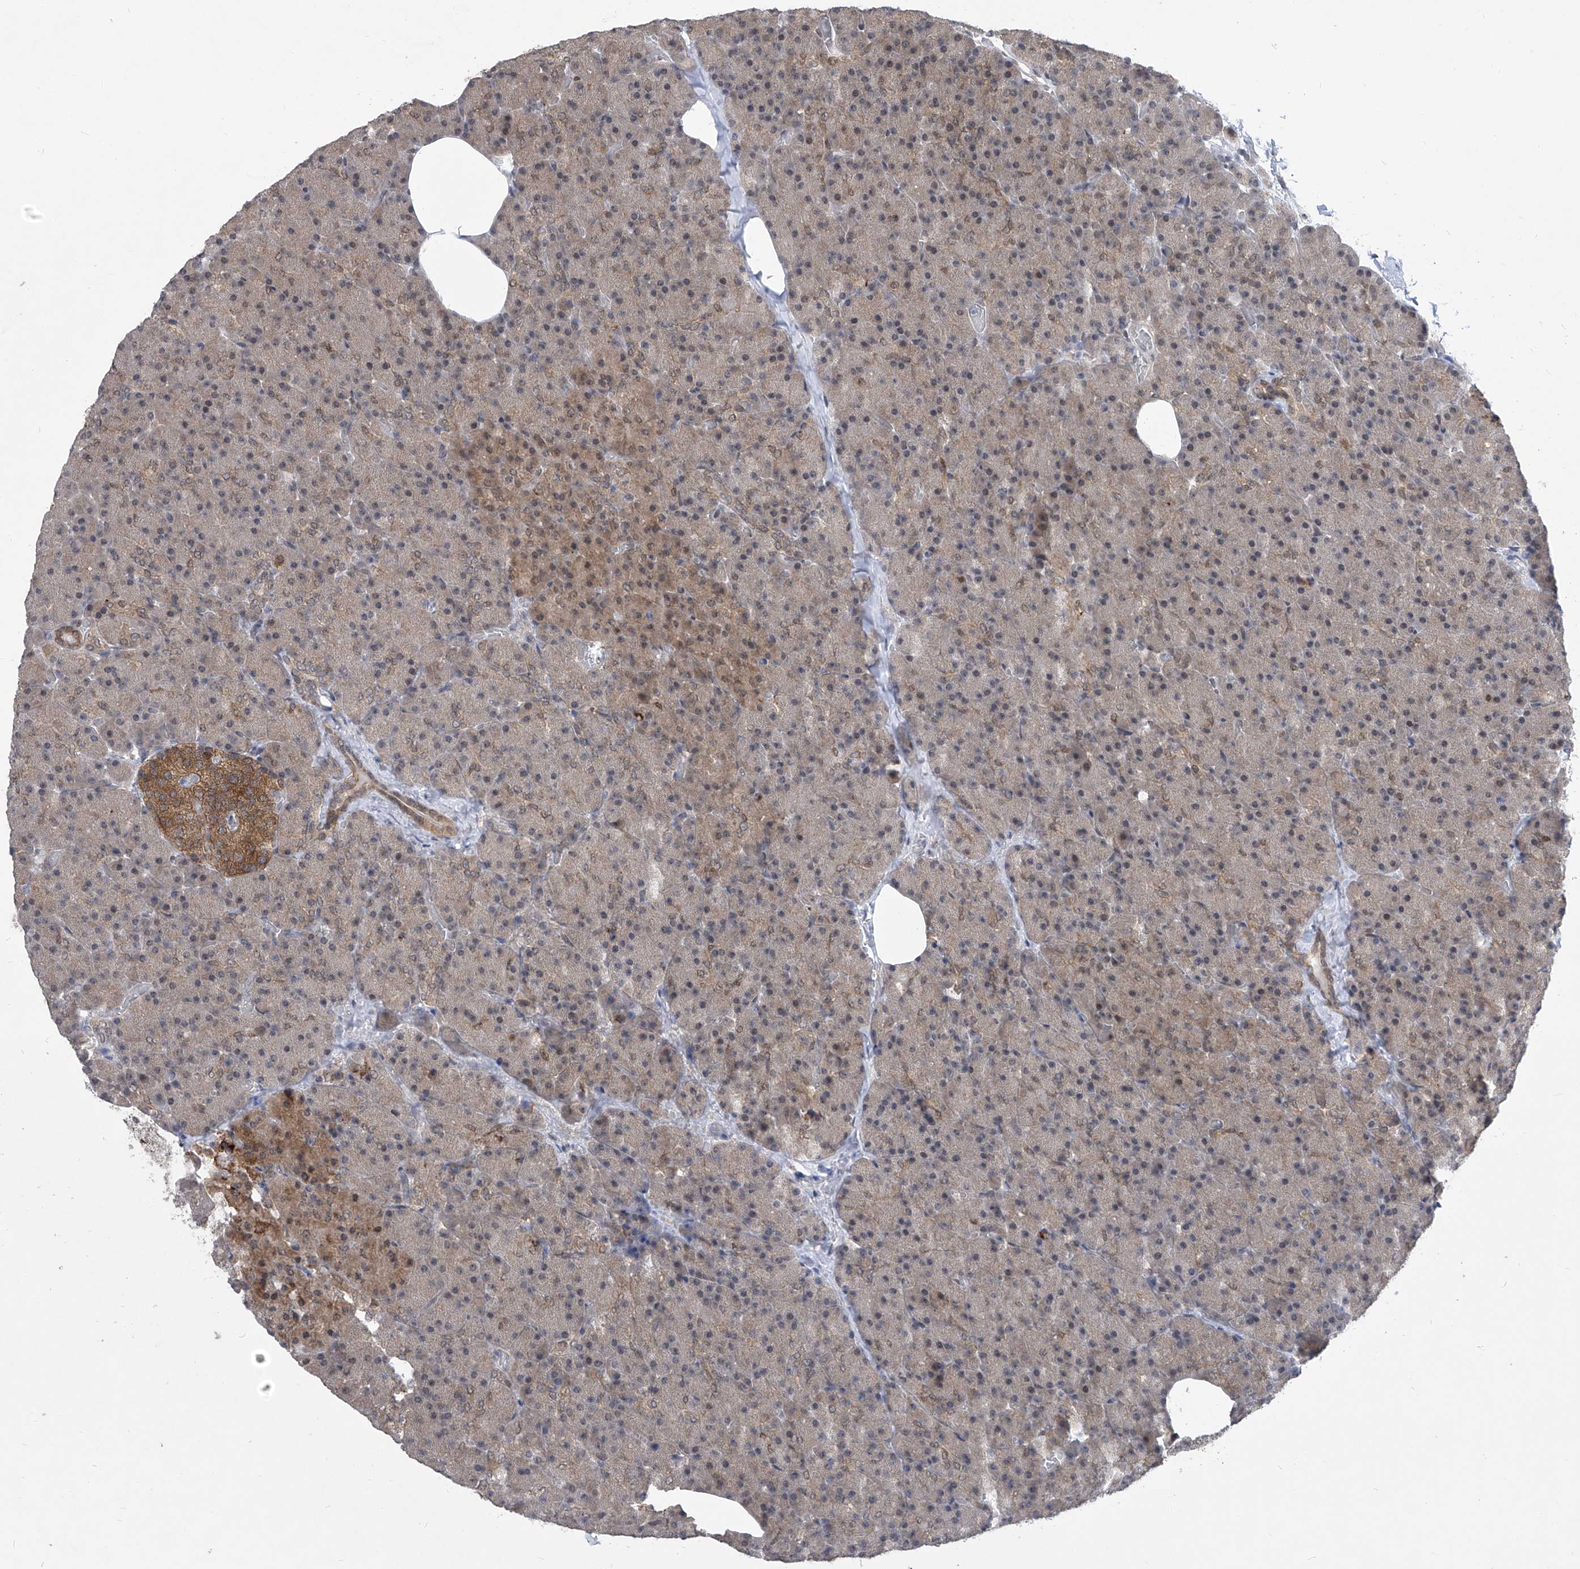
{"staining": {"intensity": "moderate", "quantity": "<25%", "location": "cytoplasmic/membranous"}, "tissue": "pancreas", "cell_type": "Exocrine glandular cells", "image_type": "normal", "snomed": [{"axis": "morphology", "description": "Normal tissue, NOS"}, {"axis": "morphology", "description": "Carcinoid, malignant, NOS"}, {"axis": "topography", "description": "Pancreas"}], "caption": "Exocrine glandular cells reveal low levels of moderate cytoplasmic/membranous staining in approximately <25% of cells in unremarkable pancreas.", "gene": "CETN1", "patient": {"sex": "female", "age": 35}}